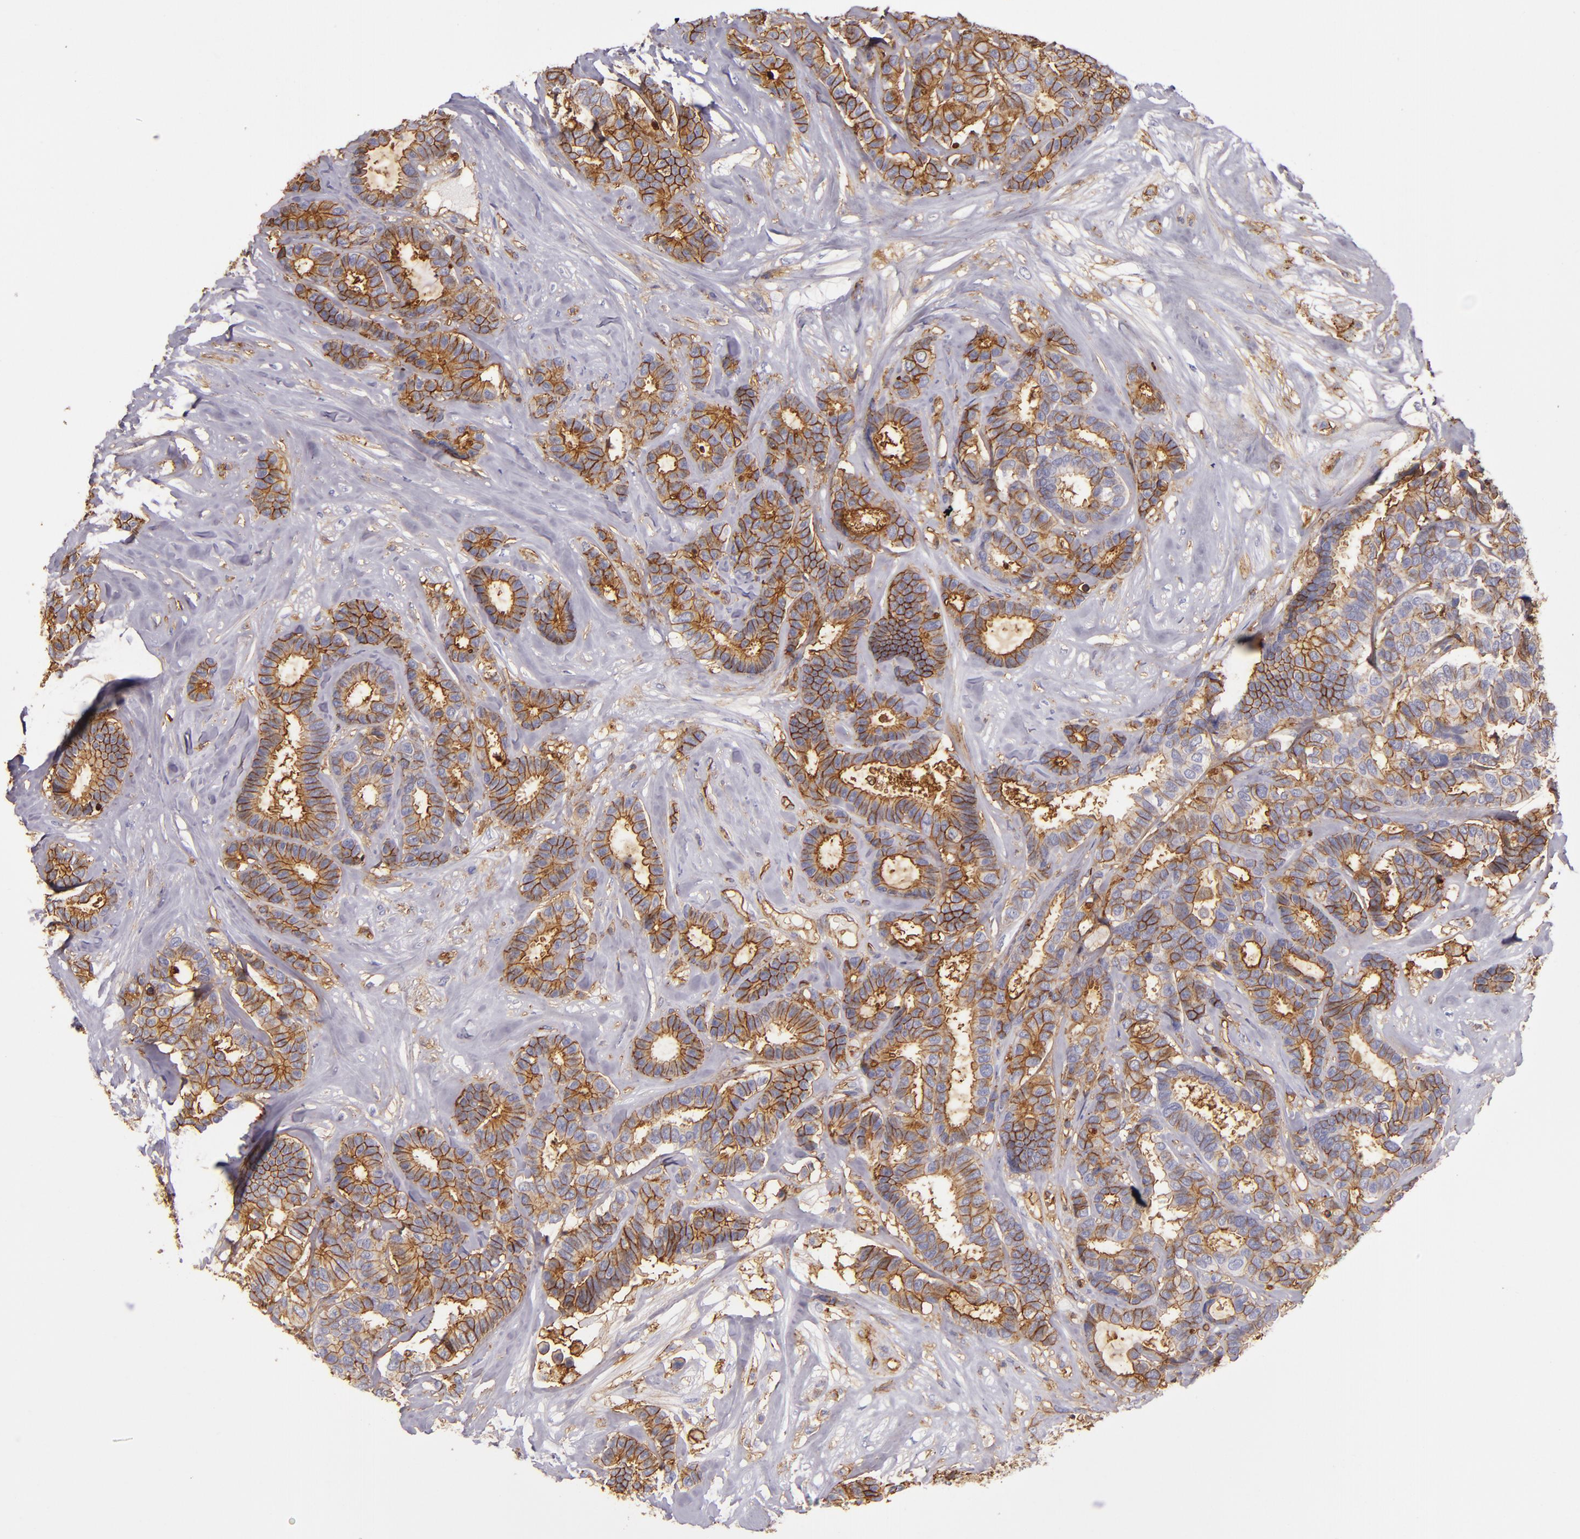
{"staining": {"intensity": "strong", "quantity": ">75%", "location": "cytoplasmic/membranous"}, "tissue": "breast cancer", "cell_type": "Tumor cells", "image_type": "cancer", "snomed": [{"axis": "morphology", "description": "Duct carcinoma"}, {"axis": "topography", "description": "Breast"}], "caption": "Breast cancer stained with a protein marker demonstrates strong staining in tumor cells.", "gene": "CD9", "patient": {"sex": "female", "age": 87}}